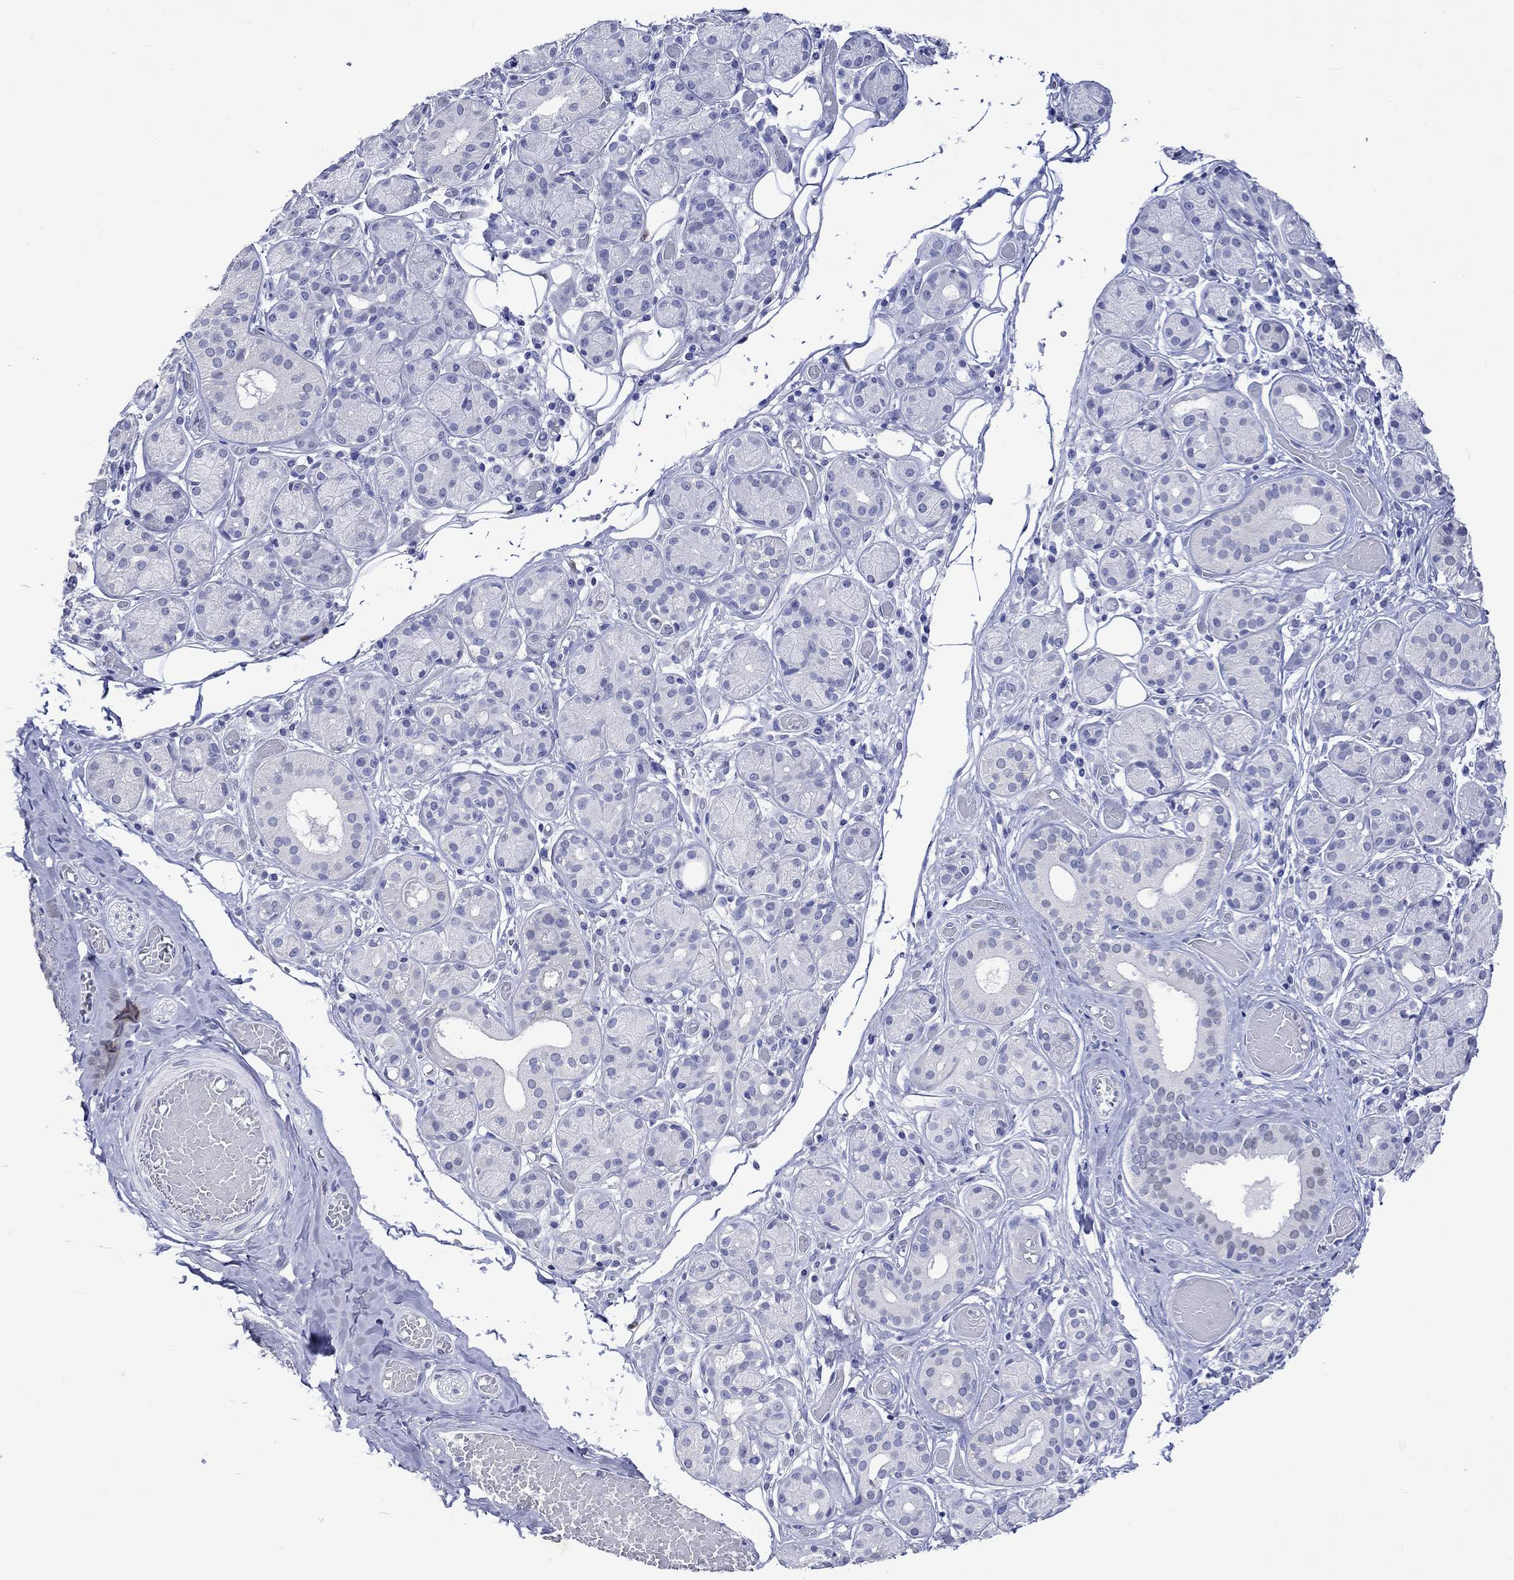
{"staining": {"intensity": "negative", "quantity": "none", "location": "none"}, "tissue": "salivary gland", "cell_type": "Glandular cells", "image_type": "normal", "snomed": [{"axis": "morphology", "description": "Normal tissue, NOS"}, {"axis": "topography", "description": "Salivary gland"}, {"axis": "topography", "description": "Peripheral nerve tissue"}], "caption": "Image shows no protein positivity in glandular cells of normal salivary gland. (DAB (3,3'-diaminobenzidine) IHC, high magnification).", "gene": "KLHL35", "patient": {"sex": "male", "age": 71}}